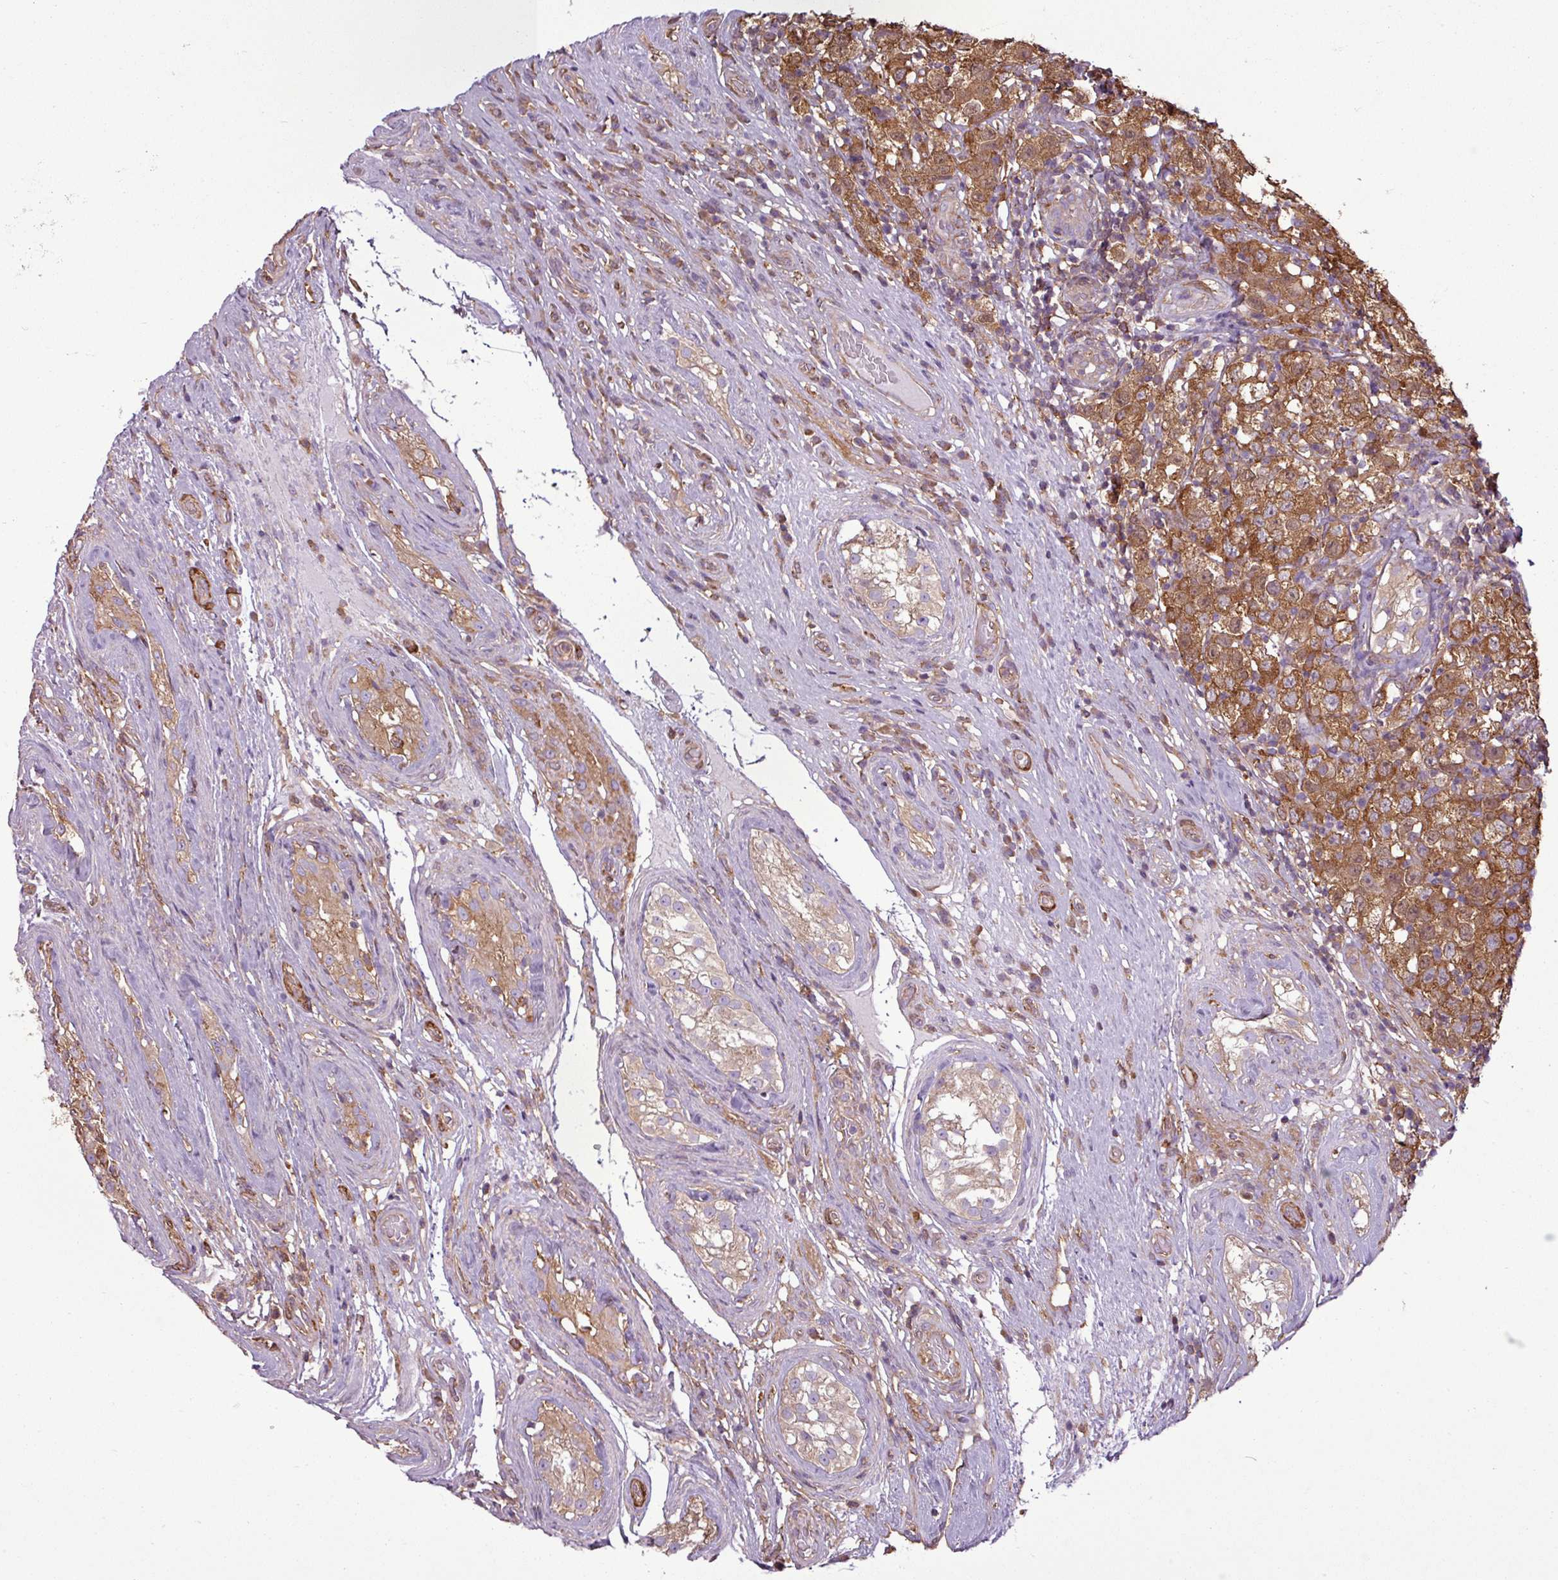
{"staining": {"intensity": "moderate", "quantity": ">75%", "location": "cytoplasmic/membranous"}, "tissue": "testis cancer", "cell_type": "Tumor cells", "image_type": "cancer", "snomed": [{"axis": "morphology", "description": "Seminoma, NOS"}, {"axis": "morphology", "description": "Carcinoma, Embryonal, NOS"}, {"axis": "topography", "description": "Testis"}], "caption": "Human testis cancer stained for a protein (brown) reveals moderate cytoplasmic/membranous positive staining in about >75% of tumor cells.", "gene": "PACSIN2", "patient": {"sex": "male", "age": 41}}